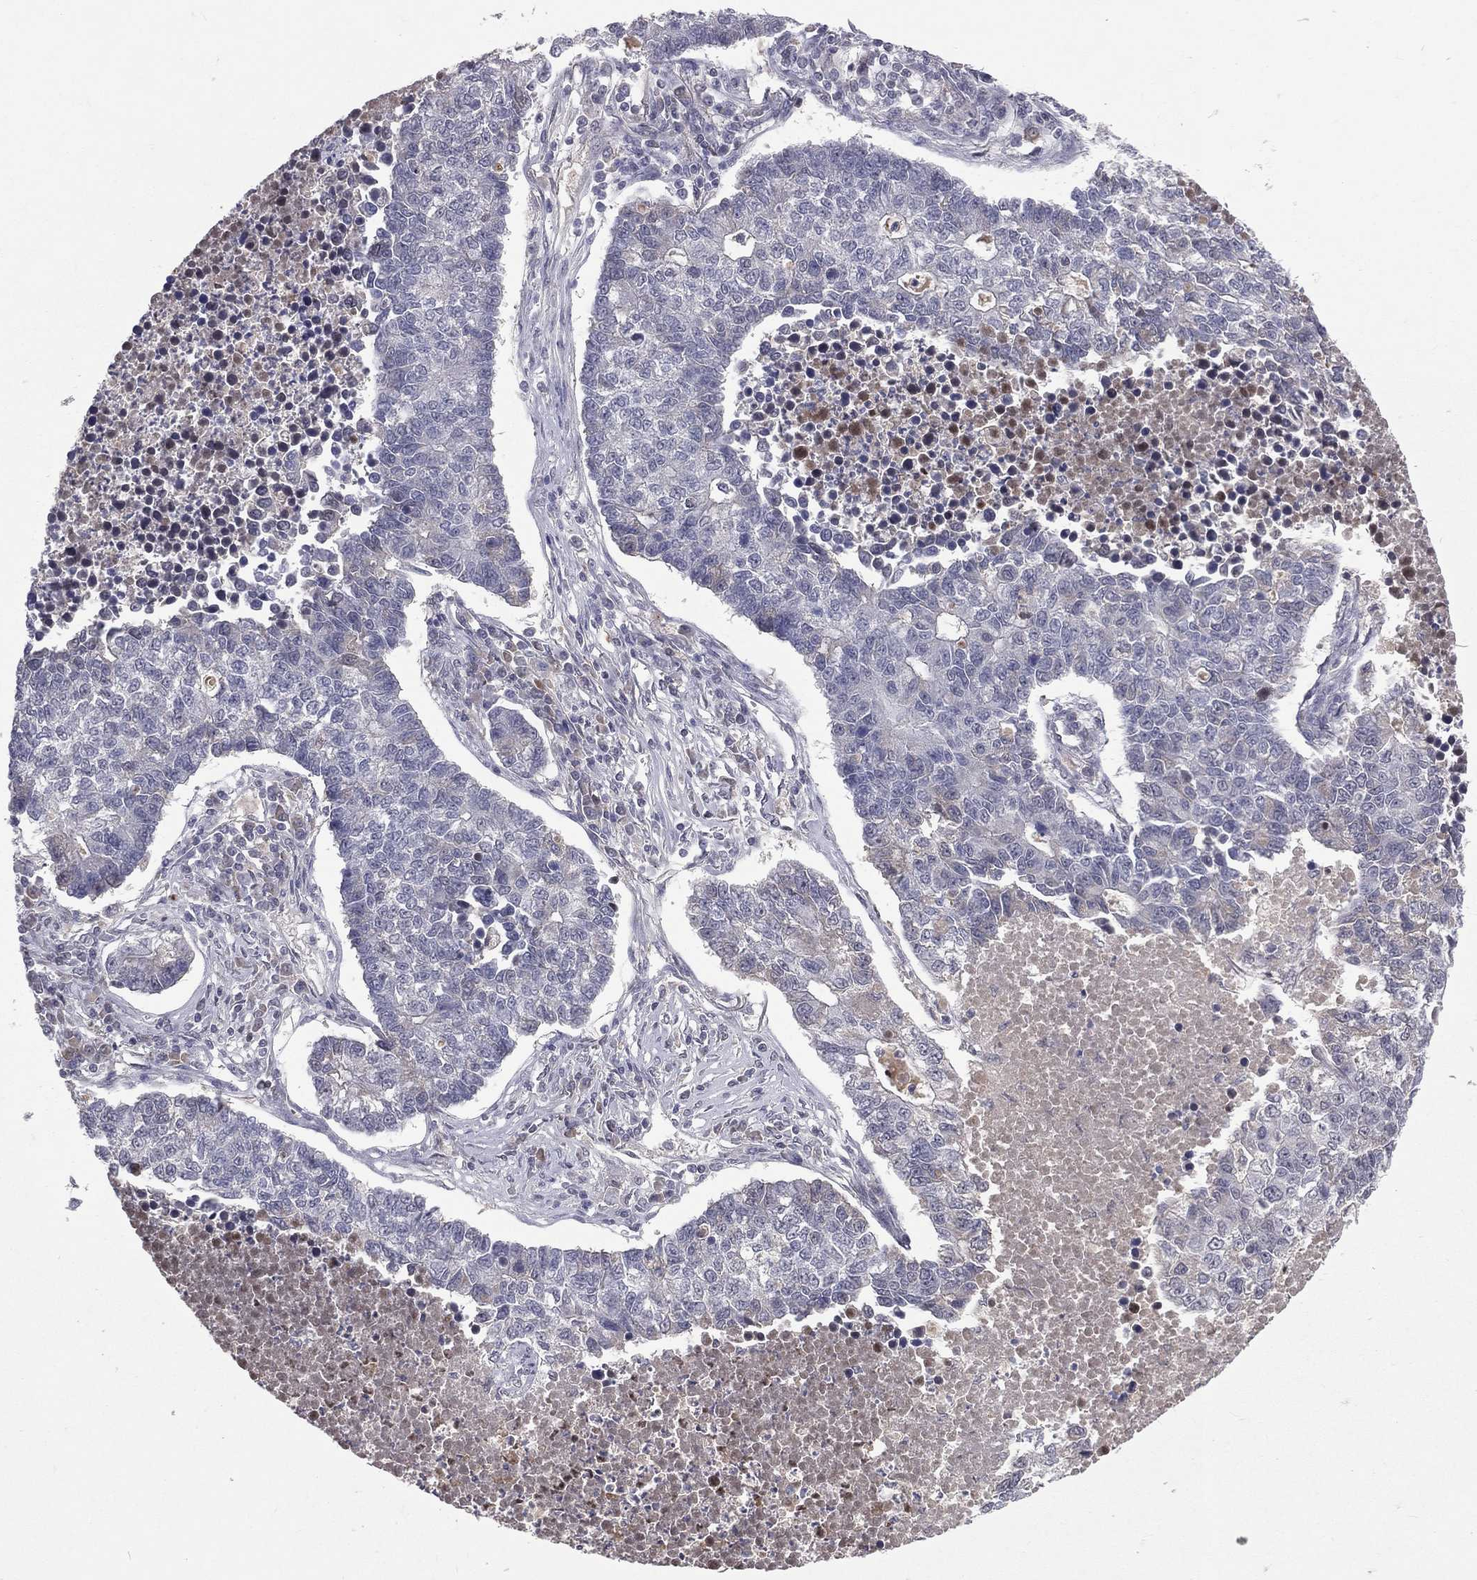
{"staining": {"intensity": "negative", "quantity": "none", "location": "none"}, "tissue": "lung cancer", "cell_type": "Tumor cells", "image_type": "cancer", "snomed": [{"axis": "morphology", "description": "Adenocarcinoma, NOS"}, {"axis": "topography", "description": "Lung"}], "caption": "An immunohistochemistry (IHC) image of lung cancer is shown. There is no staining in tumor cells of lung cancer. (DAB (3,3'-diaminobenzidine) immunohistochemistry (IHC) visualized using brightfield microscopy, high magnification).", "gene": "DSG4", "patient": {"sex": "male", "age": 57}}